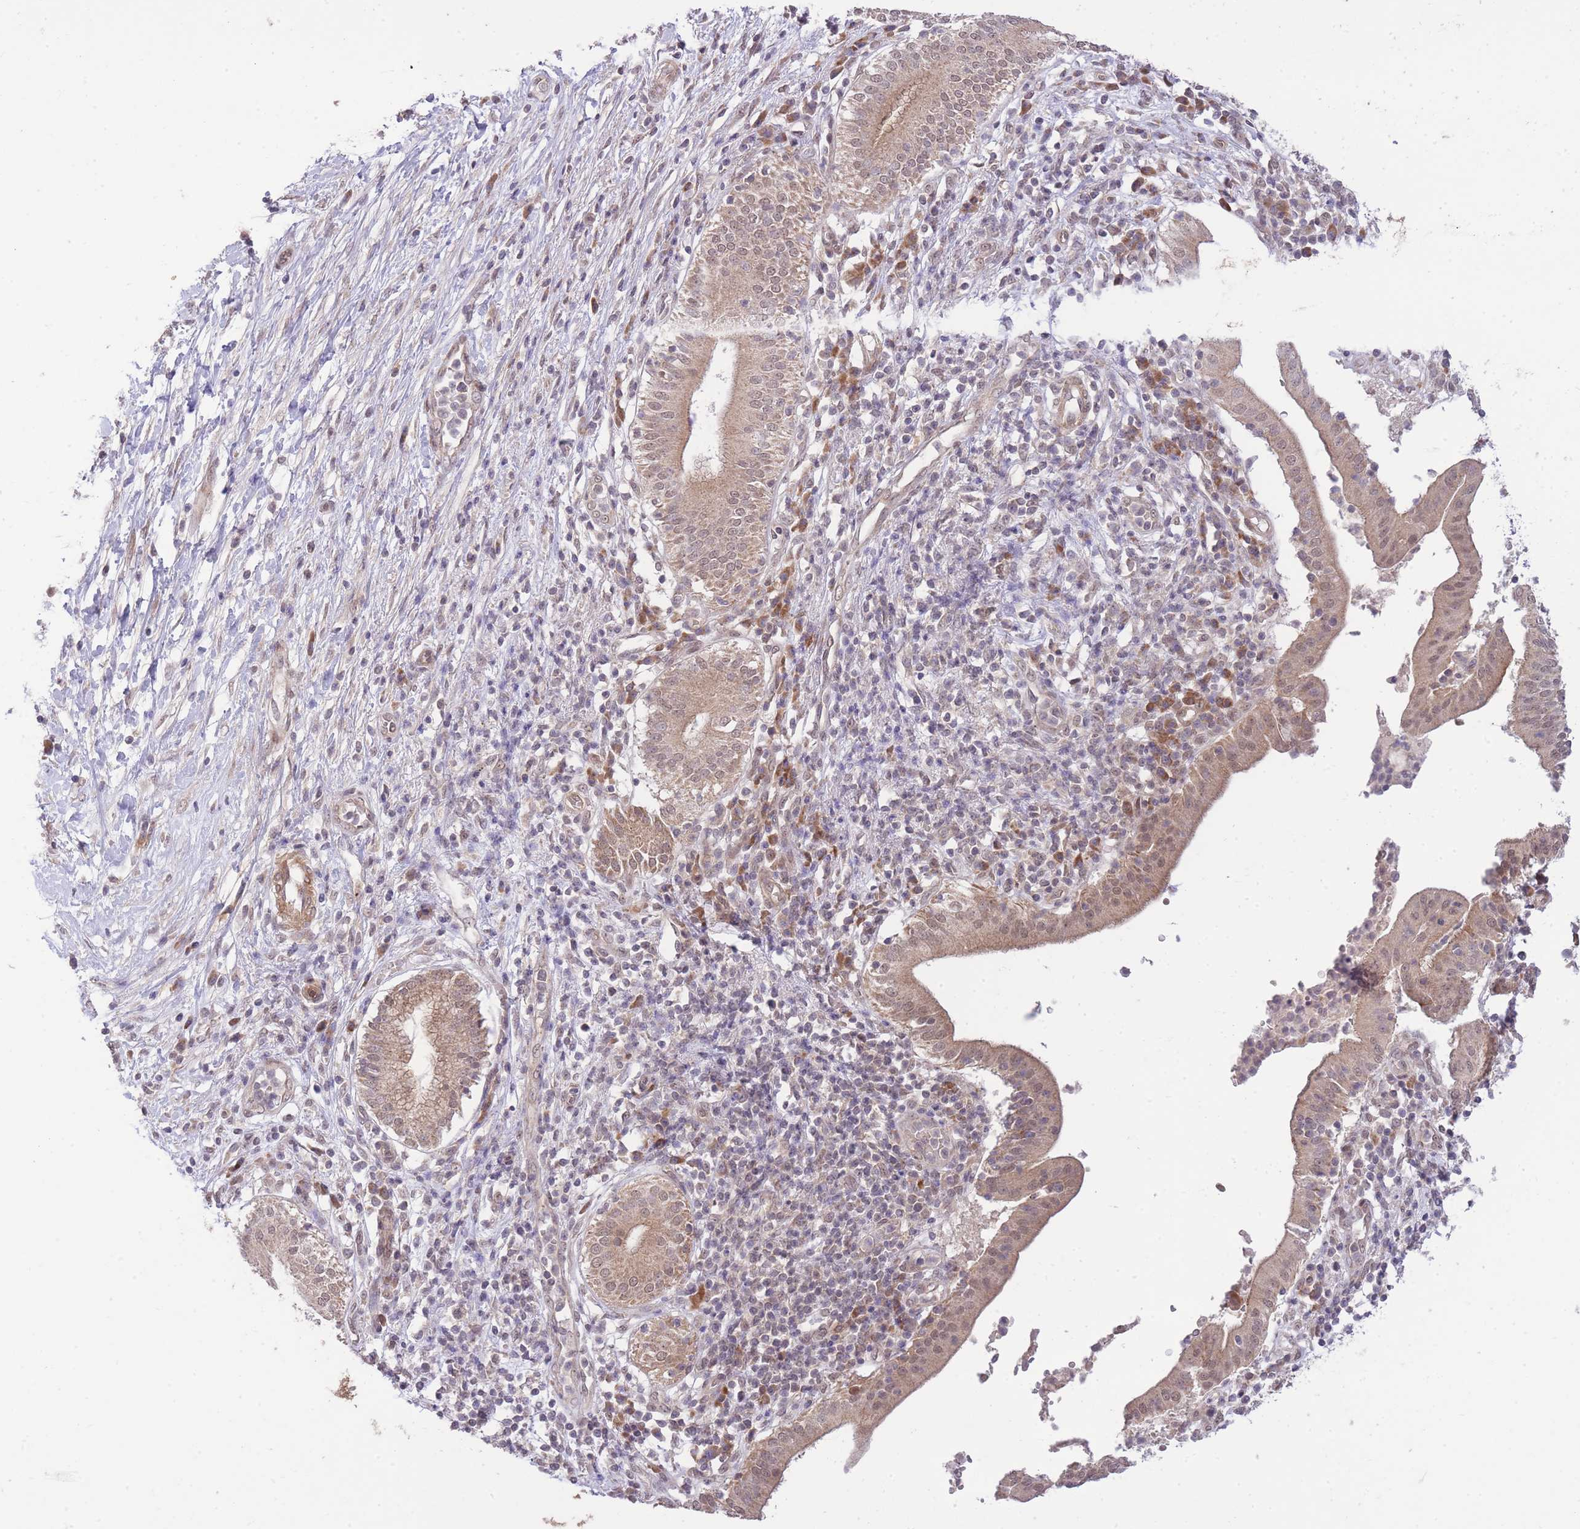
{"staining": {"intensity": "weak", "quantity": ">75%", "location": "cytoplasmic/membranous"}, "tissue": "pancreatic cancer", "cell_type": "Tumor cells", "image_type": "cancer", "snomed": [{"axis": "morphology", "description": "Adenocarcinoma, NOS"}, {"axis": "topography", "description": "Pancreas"}], "caption": "Weak cytoplasmic/membranous expression for a protein is seen in about >75% of tumor cells of pancreatic adenocarcinoma using immunohistochemistry (IHC).", "gene": "ELOA2", "patient": {"sex": "male", "age": 68}}